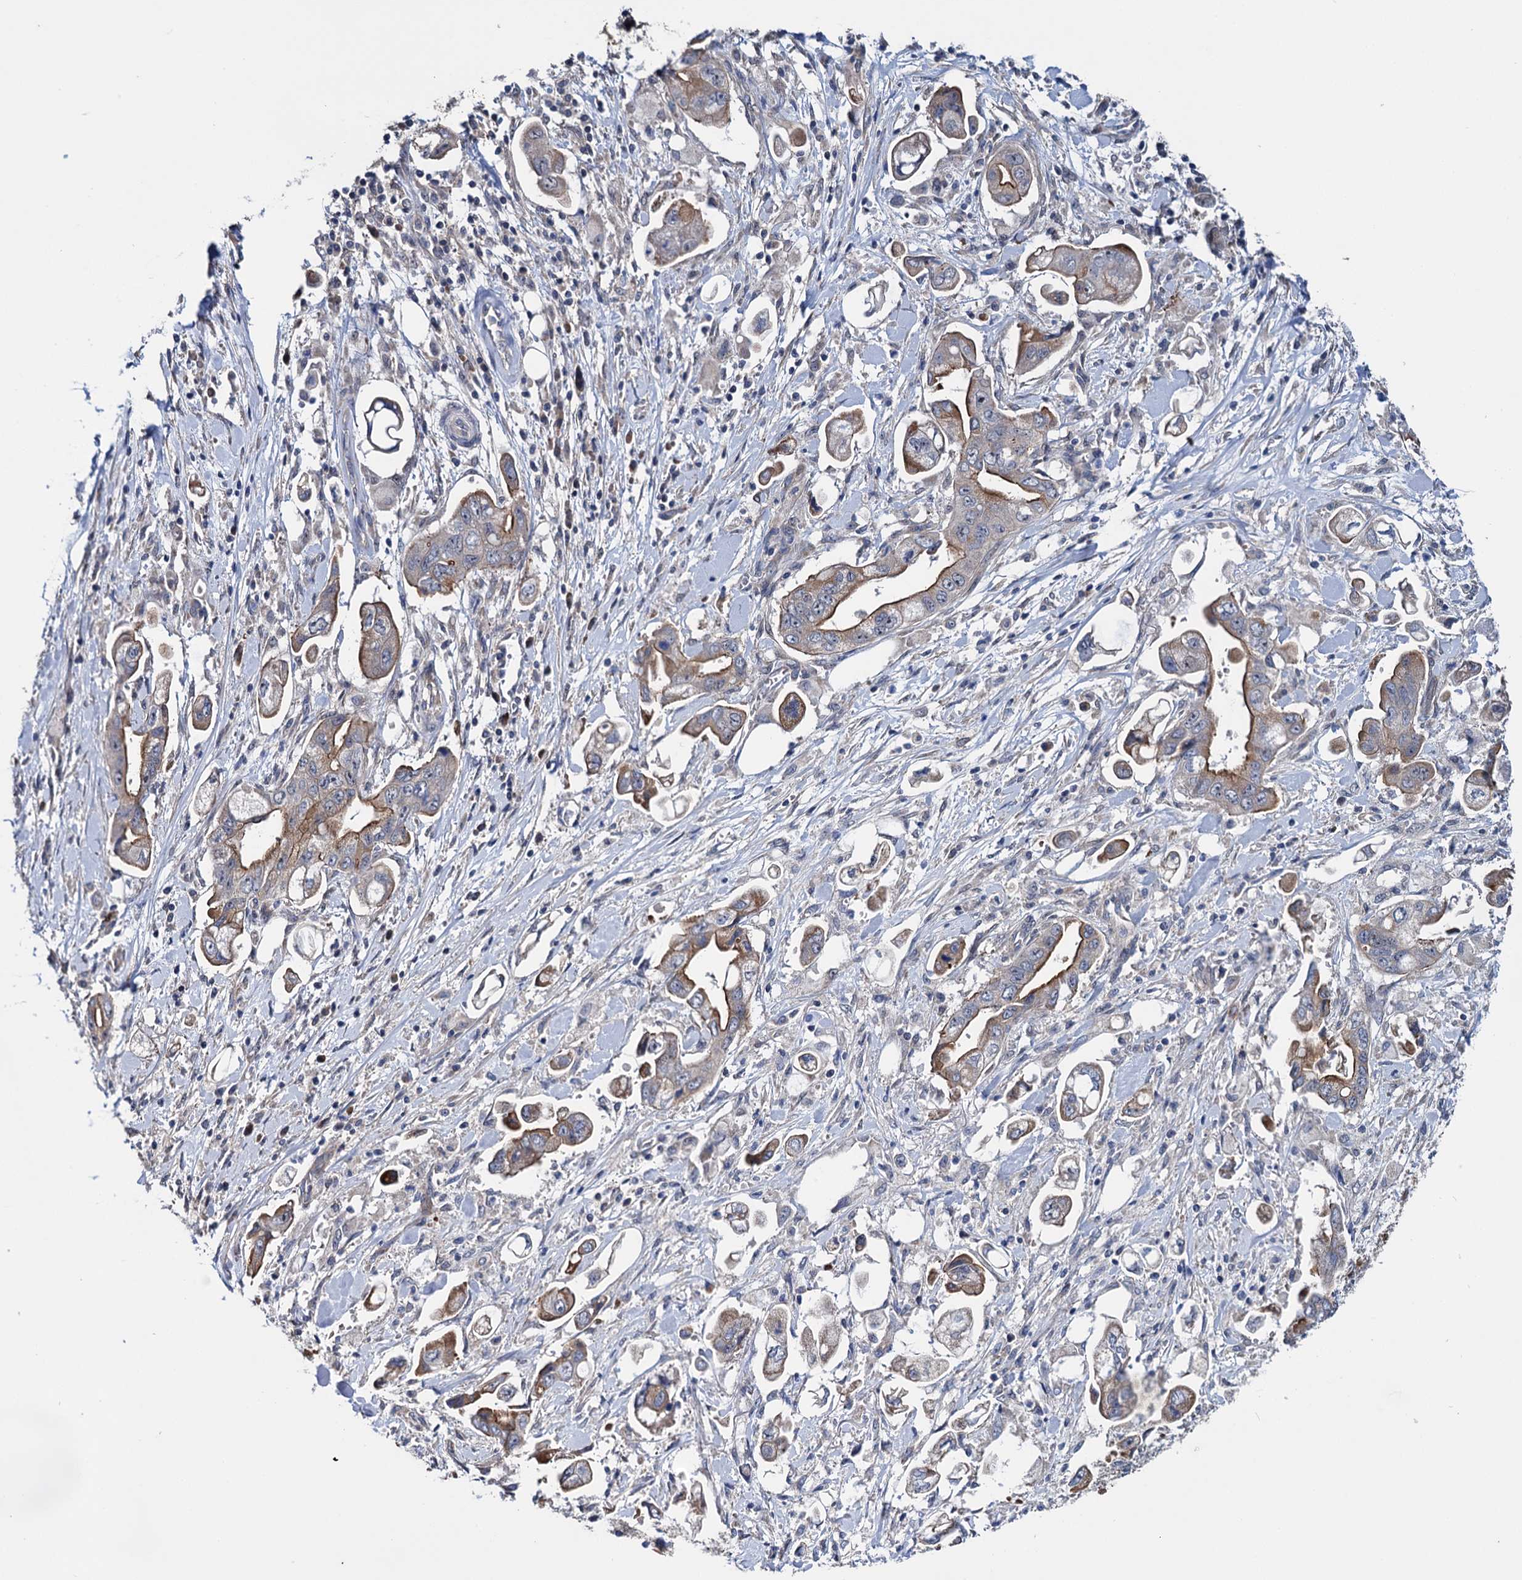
{"staining": {"intensity": "moderate", "quantity": ">75%", "location": "cytoplasmic/membranous"}, "tissue": "stomach cancer", "cell_type": "Tumor cells", "image_type": "cancer", "snomed": [{"axis": "morphology", "description": "Adenocarcinoma, NOS"}, {"axis": "topography", "description": "Stomach"}], "caption": "Human stomach cancer (adenocarcinoma) stained with a brown dye demonstrates moderate cytoplasmic/membranous positive staining in approximately >75% of tumor cells.", "gene": "EYA4", "patient": {"sex": "male", "age": 62}}